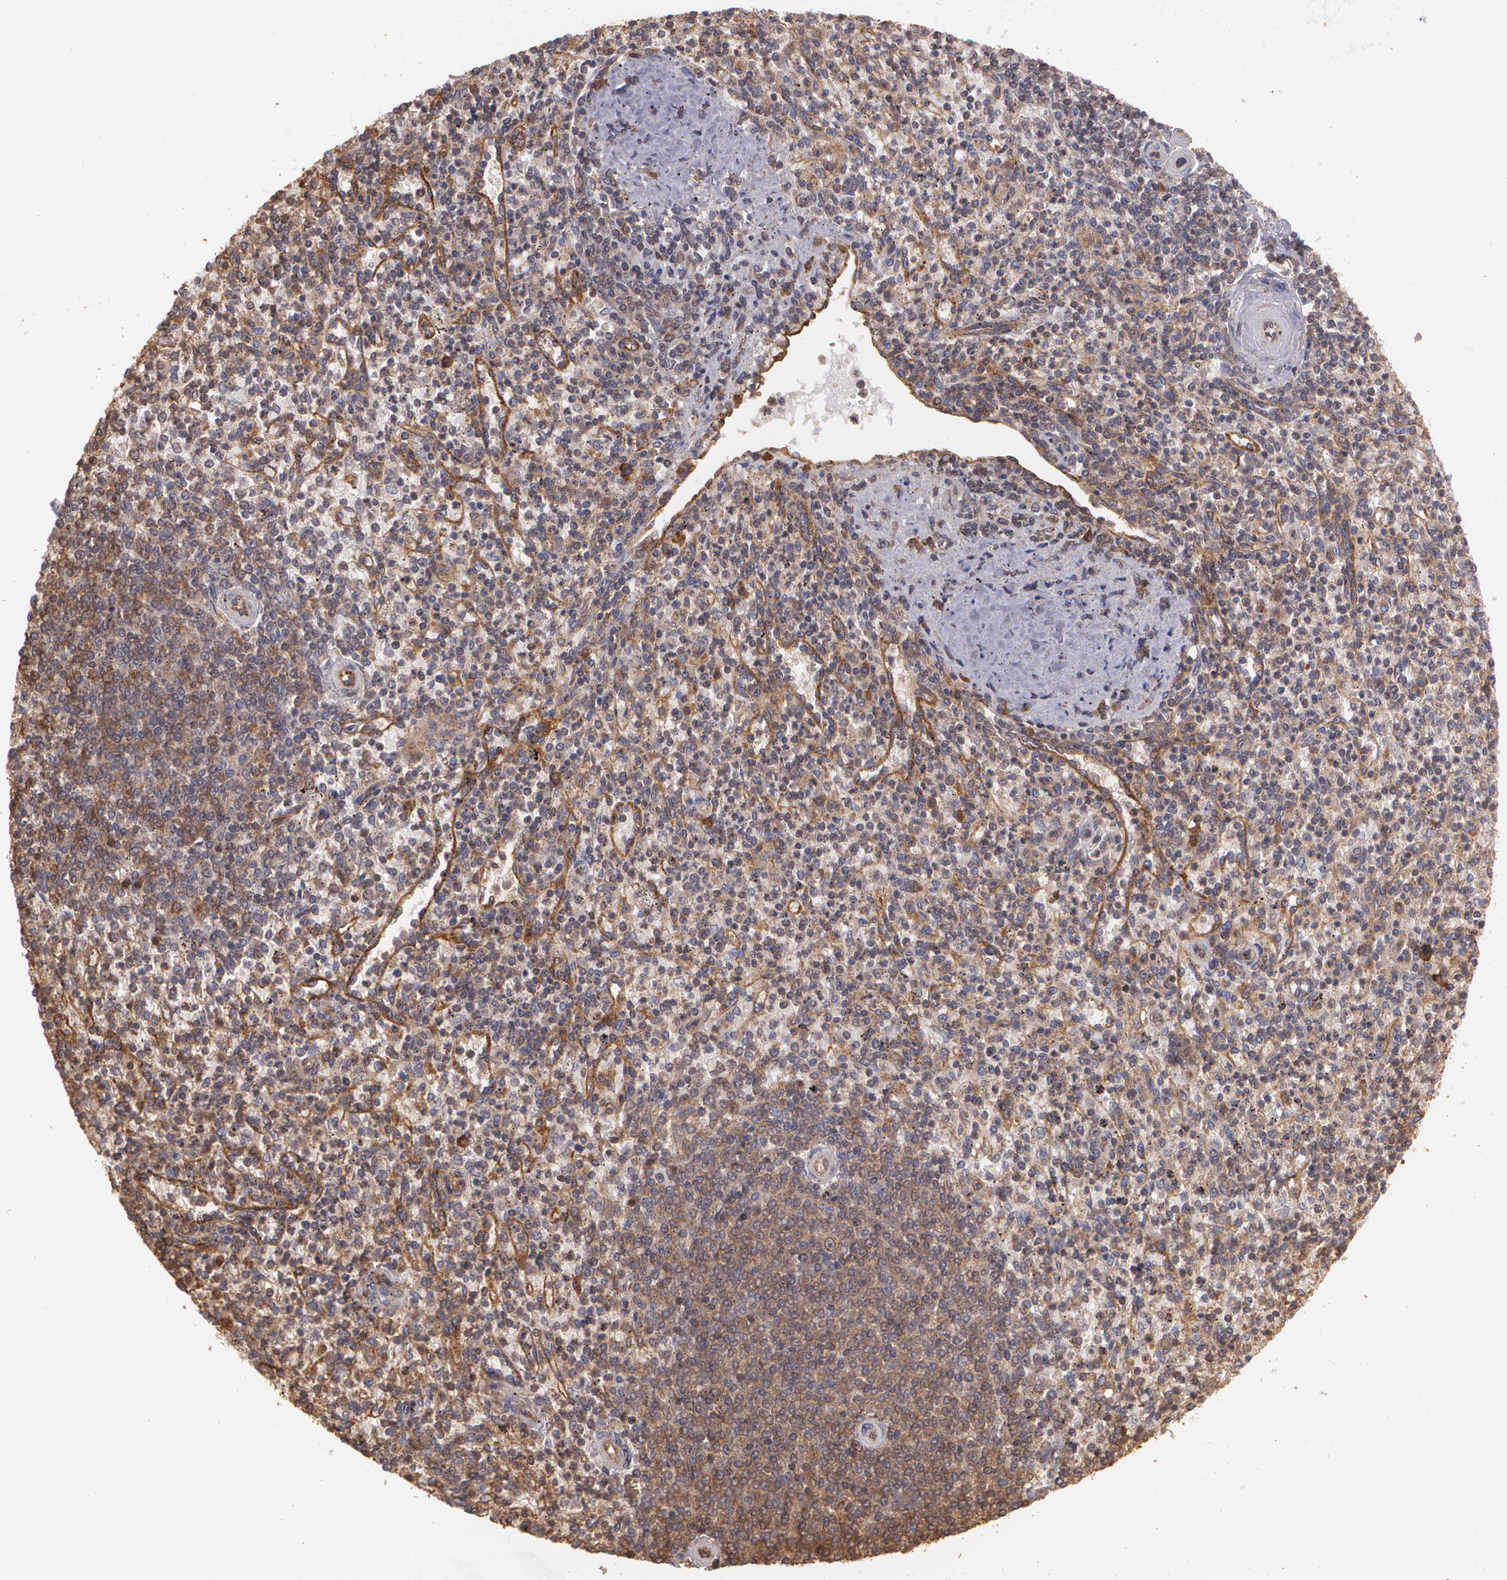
{"staining": {"intensity": "moderate", "quantity": ">75%", "location": "cytoplasmic/membranous"}, "tissue": "spleen", "cell_type": "Cells in red pulp", "image_type": "normal", "snomed": [{"axis": "morphology", "description": "Normal tissue, NOS"}, {"axis": "topography", "description": "Spleen"}], "caption": "Brown immunohistochemical staining in normal spleen demonstrates moderate cytoplasmic/membranous staining in approximately >75% of cells in red pulp.", "gene": "ECE1", "patient": {"sex": "male", "age": 72}}